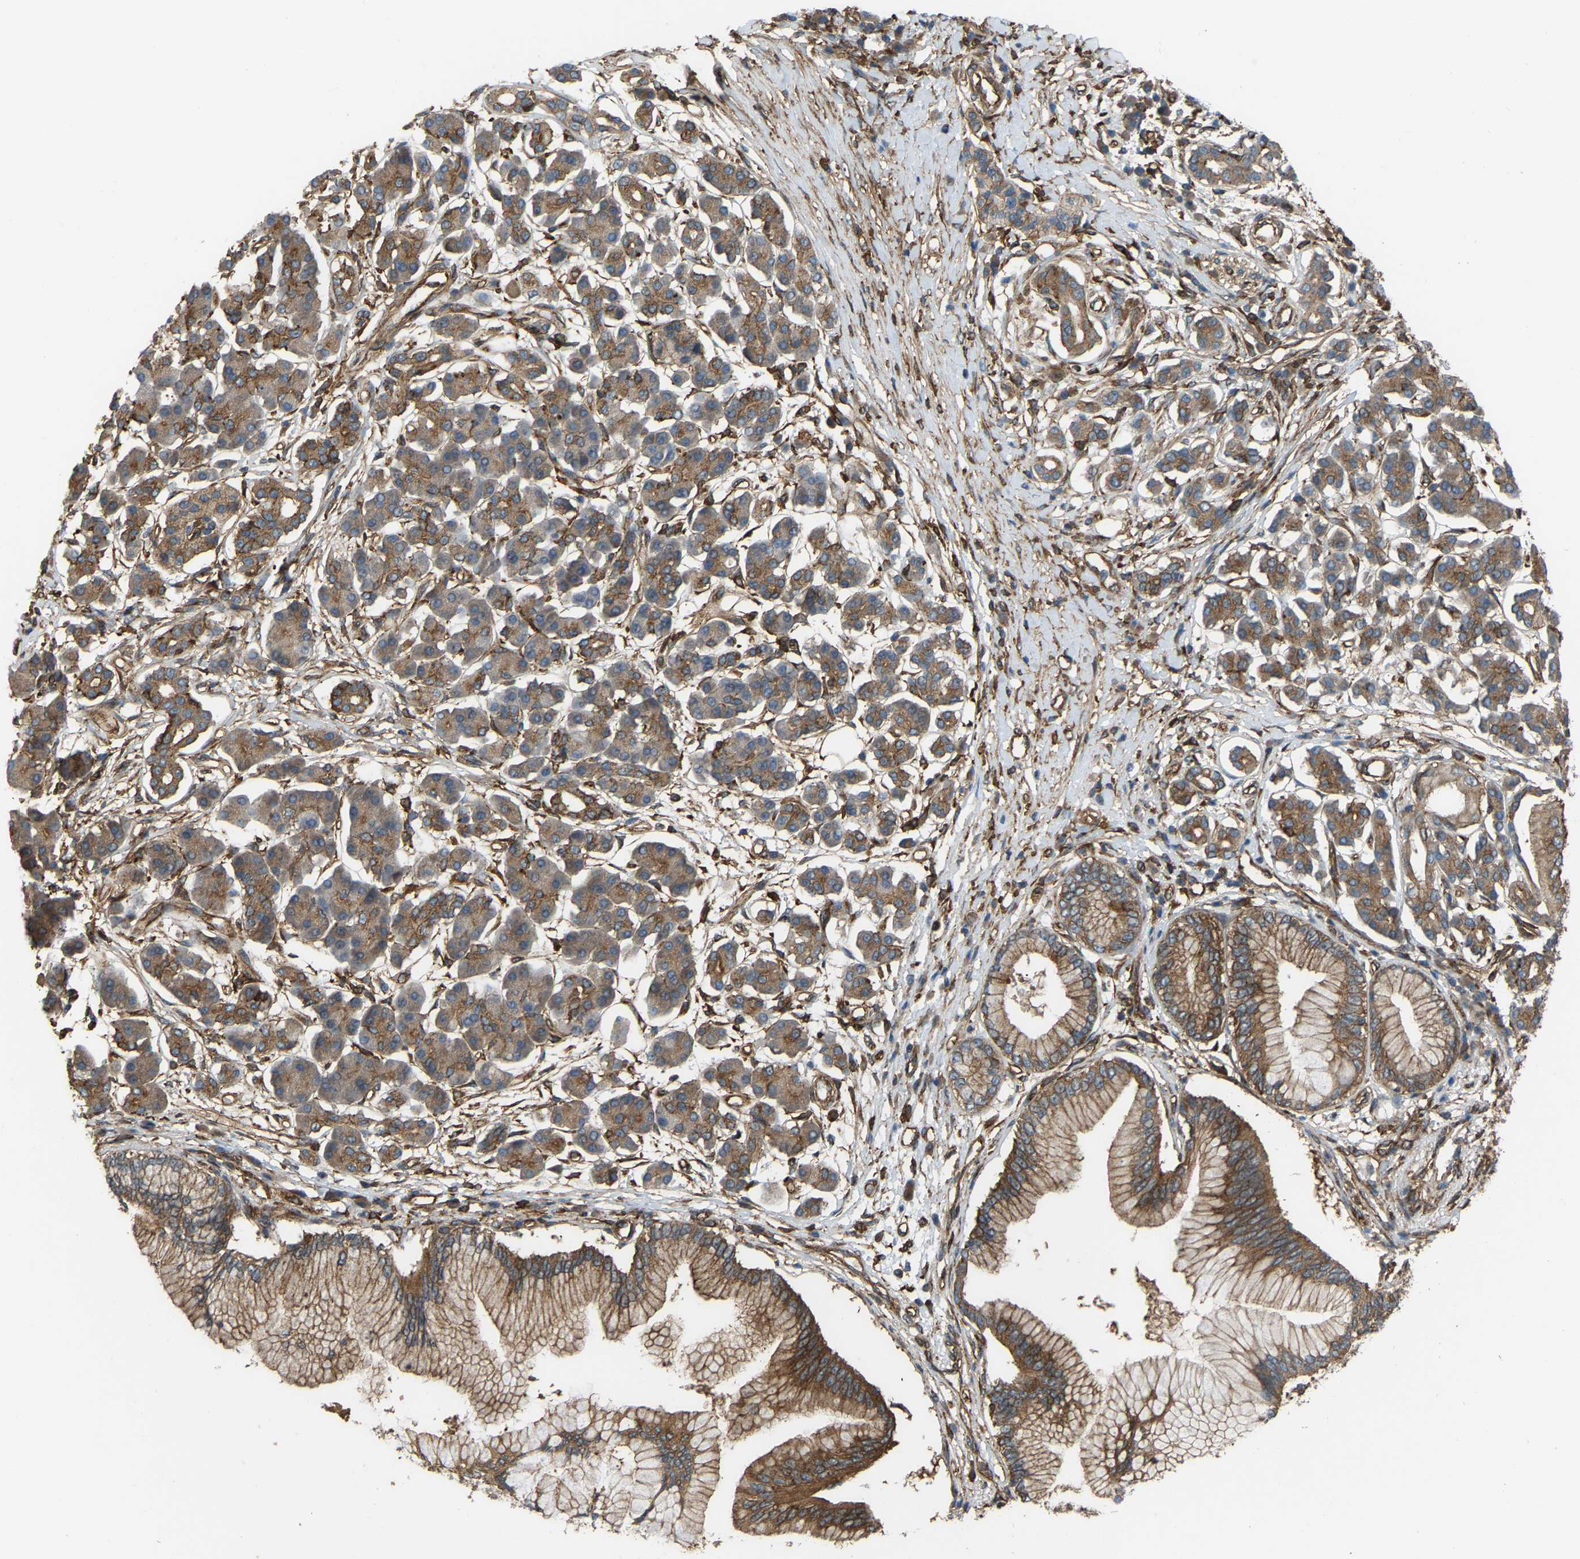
{"staining": {"intensity": "strong", "quantity": ">75%", "location": "cytoplasmic/membranous"}, "tissue": "pancreatic cancer", "cell_type": "Tumor cells", "image_type": "cancer", "snomed": [{"axis": "morphology", "description": "Adenocarcinoma, NOS"}, {"axis": "topography", "description": "Pancreas"}], "caption": "DAB (3,3'-diaminobenzidine) immunohistochemical staining of pancreatic cancer (adenocarcinoma) demonstrates strong cytoplasmic/membranous protein expression in about >75% of tumor cells.", "gene": "PICALM", "patient": {"sex": "male", "age": 77}}